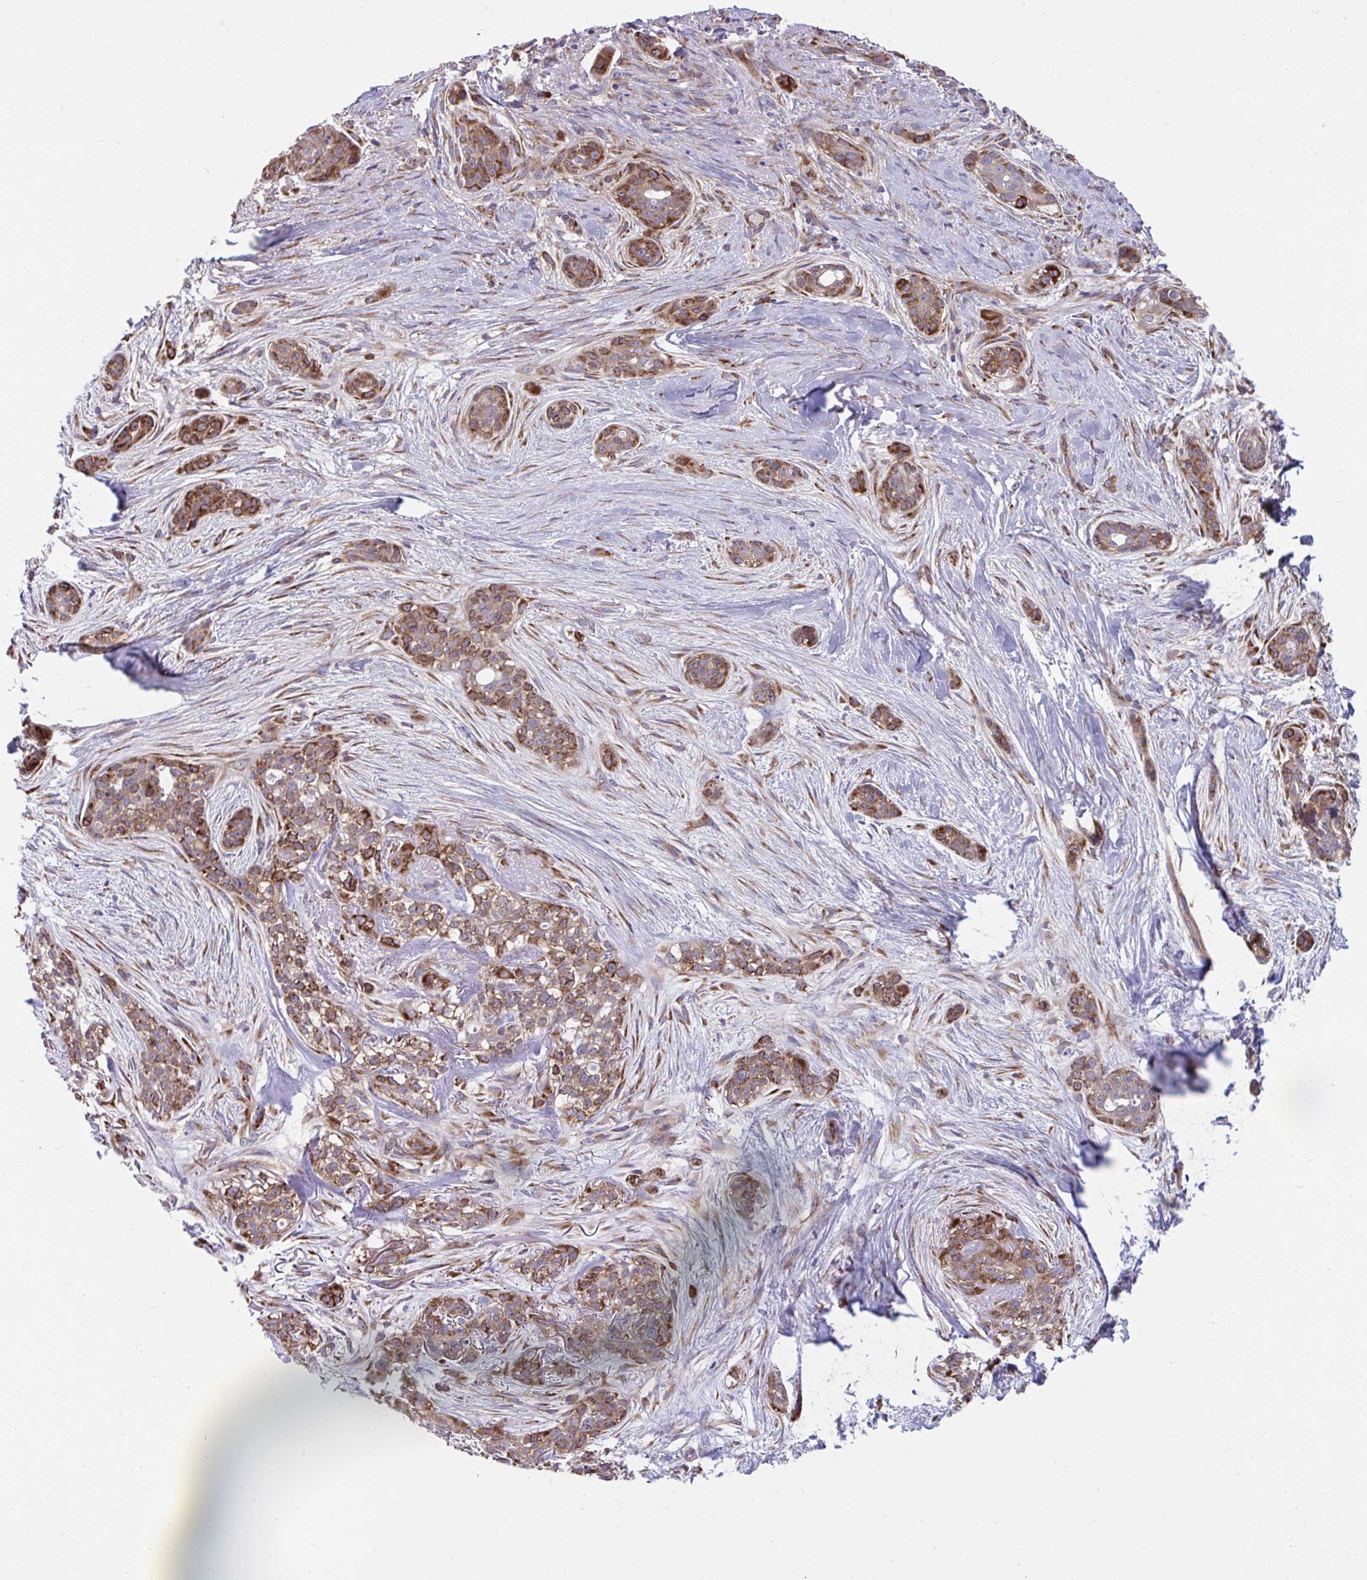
{"staining": {"intensity": "moderate", "quantity": ">75%", "location": "cytoplasmic/membranous"}, "tissue": "skin cancer", "cell_type": "Tumor cells", "image_type": "cancer", "snomed": [{"axis": "morphology", "description": "Basal cell carcinoma"}, {"axis": "topography", "description": "Skin"}], "caption": "Basal cell carcinoma (skin) stained with immunohistochemistry (IHC) shows moderate cytoplasmic/membranous expression in about >75% of tumor cells.", "gene": "SELENON", "patient": {"sex": "female", "age": 79}}